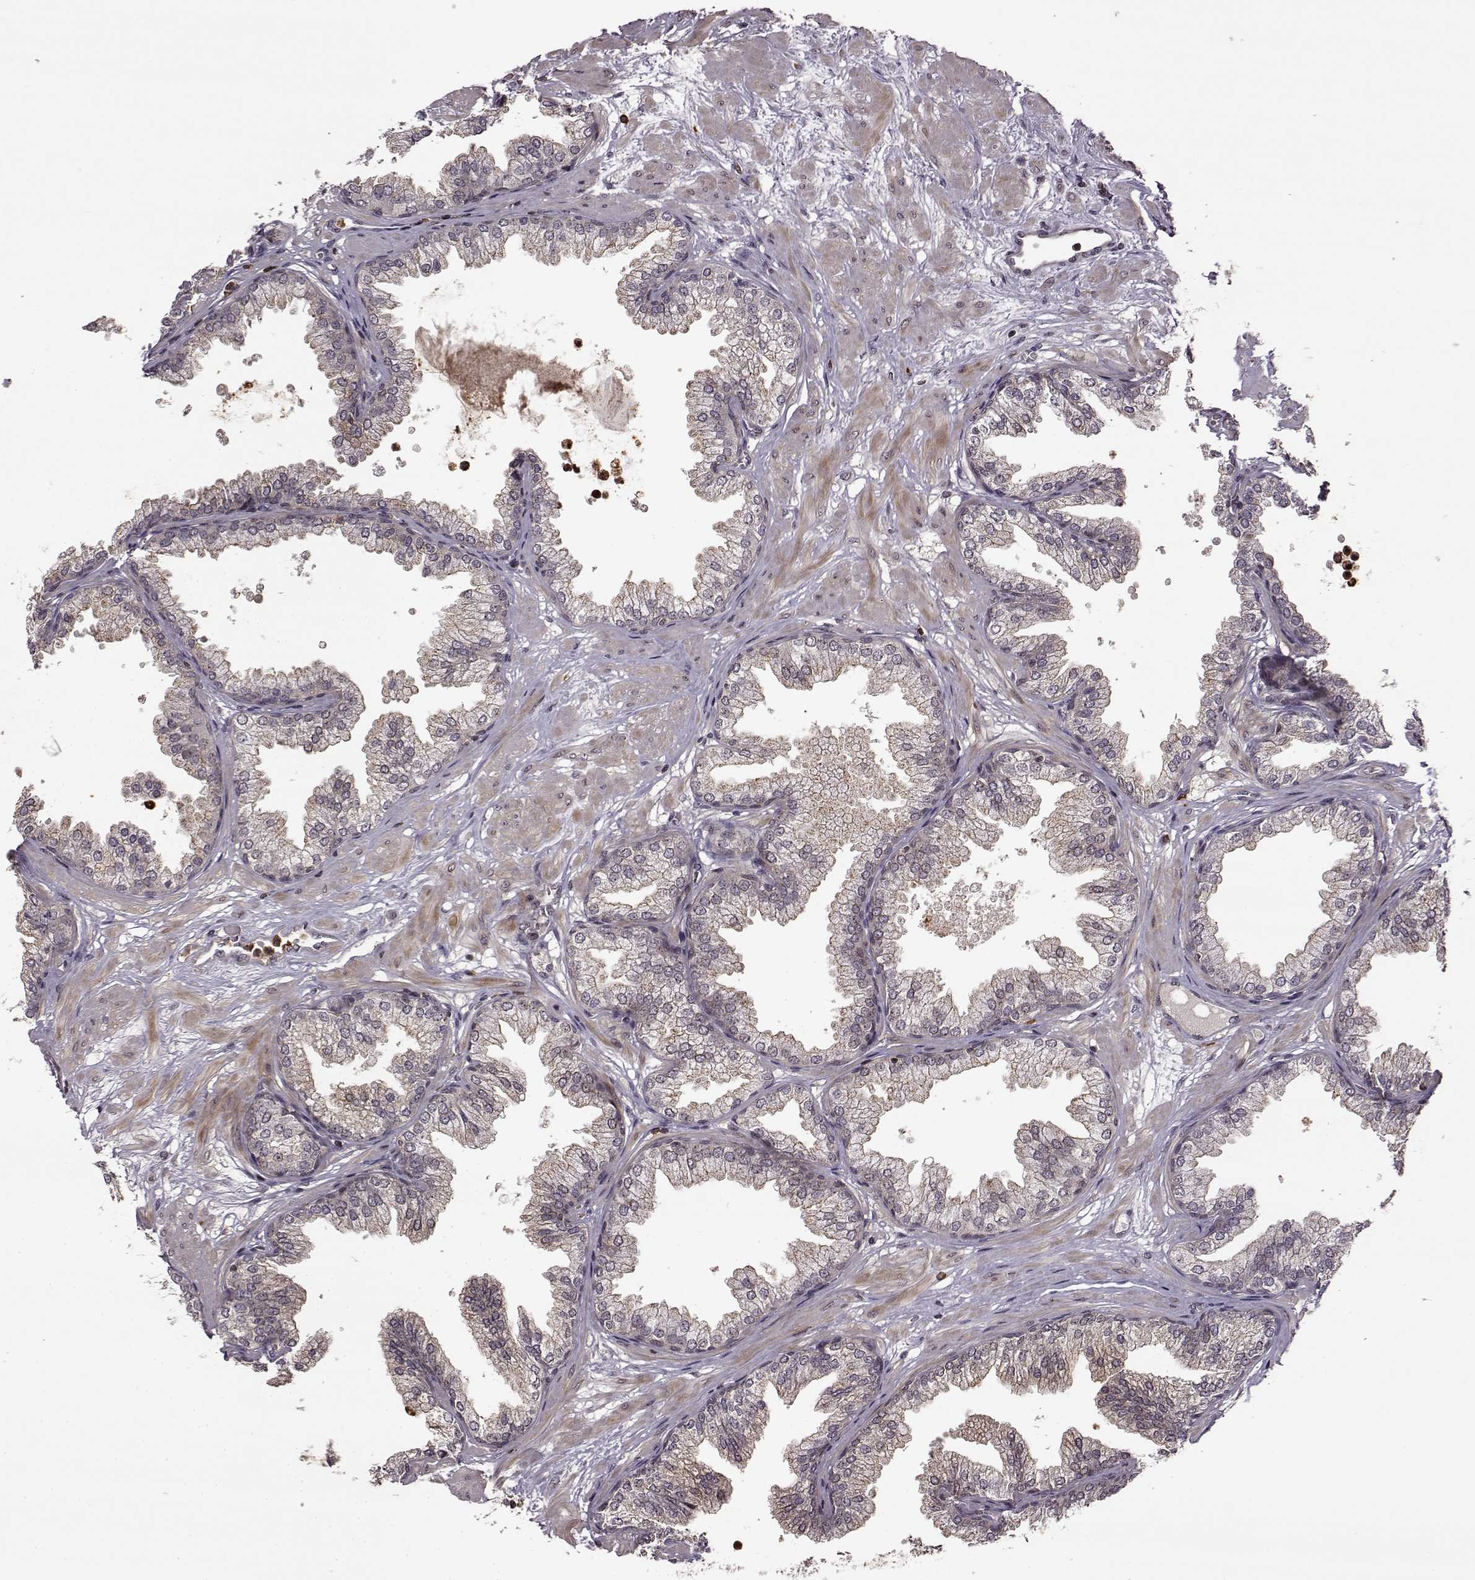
{"staining": {"intensity": "weak", "quantity": "25%-75%", "location": "cytoplasmic/membranous"}, "tissue": "prostate", "cell_type": "Glandular cells", "image_type": "normal", "snomed": [{"axis": "morphology", "description": "Normal tissue, NOS"}, {"axis": "topography", "description": "Prostate"}], "caption": "Glandular cells show low levels of weak cytoplasmic/membranous positivity in approximately 25%-75% of cells in unremarkable human prostate.", "gene": "TRMU", "patient": {"sex": "male", "age": 37}}